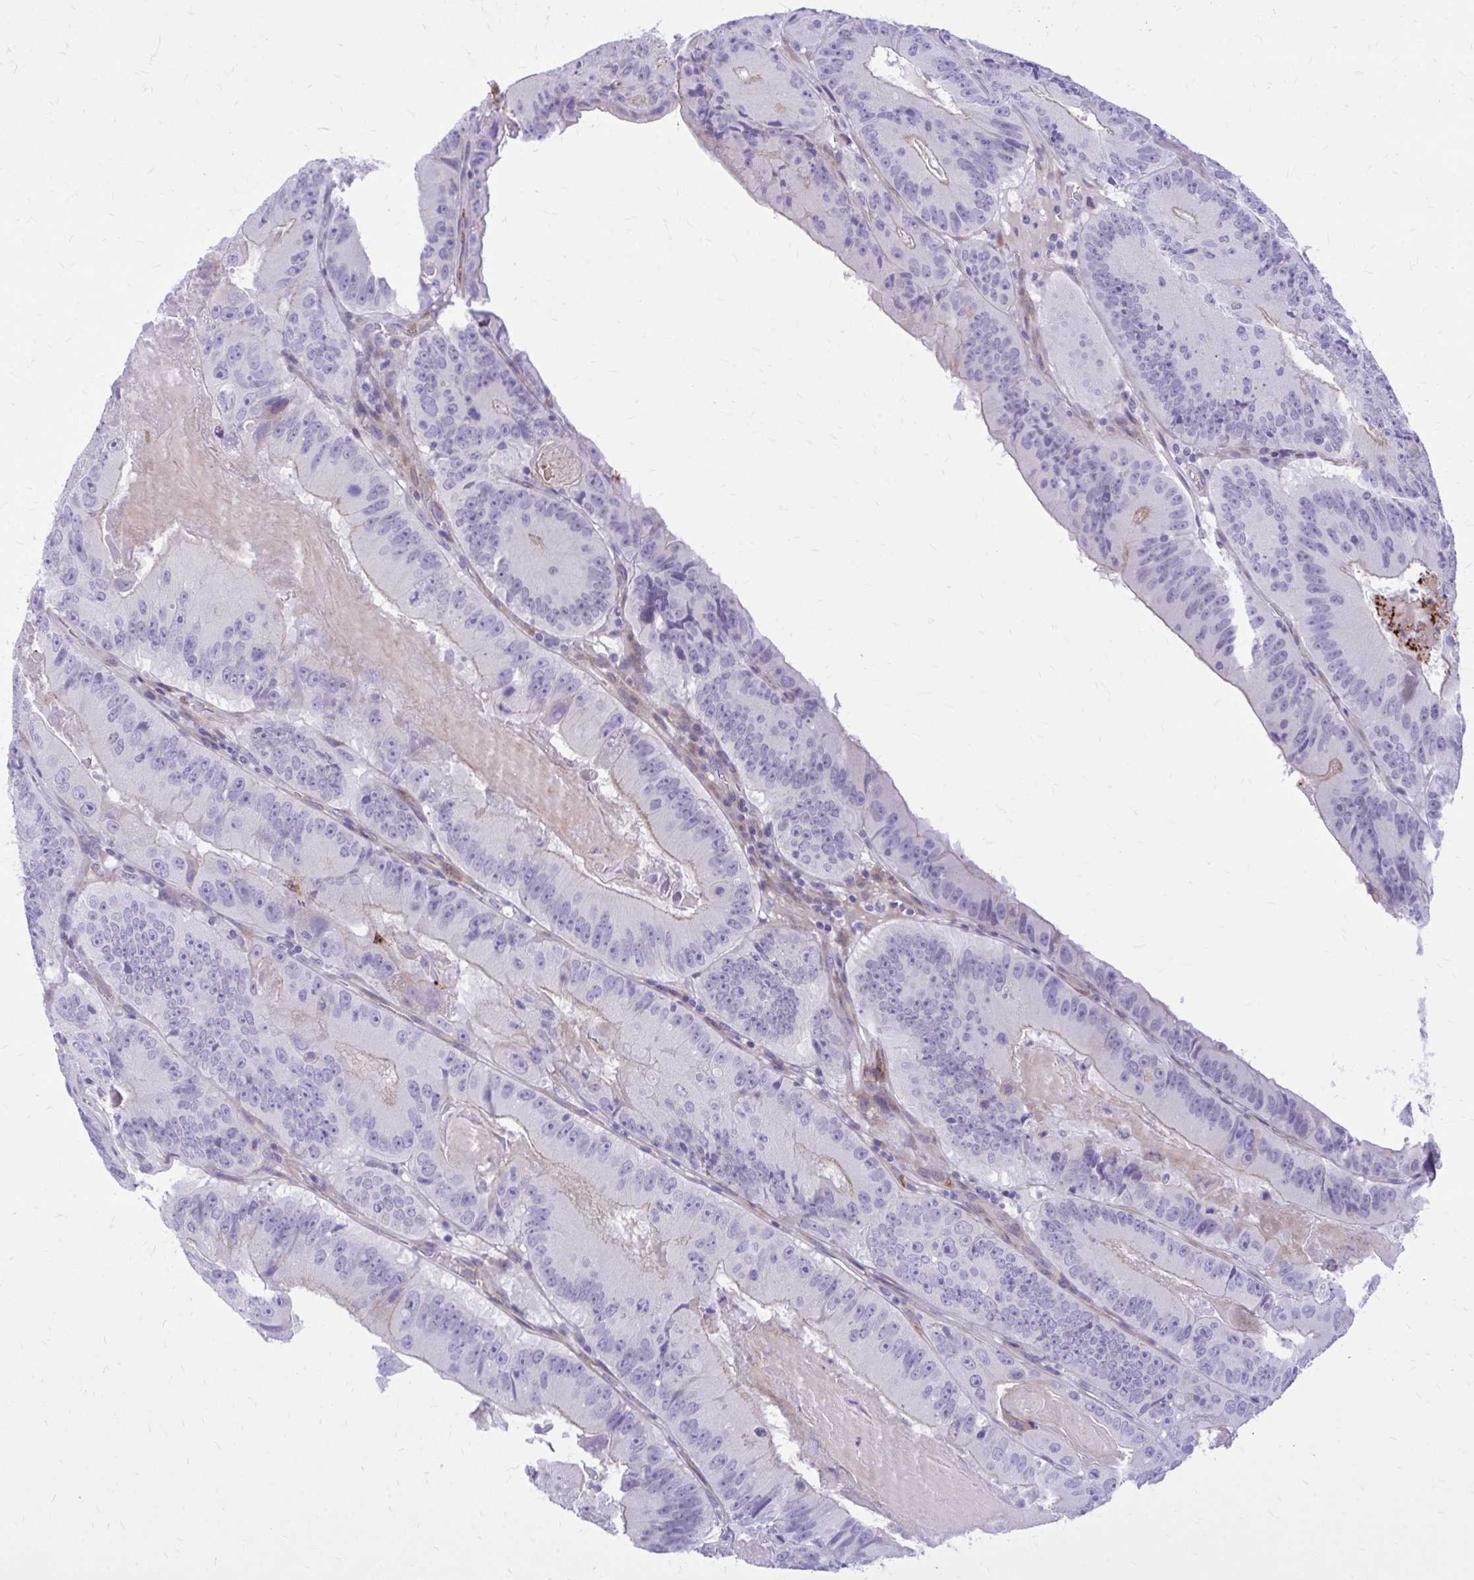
{"staining": {"intensity": "negative", "quantity": "none", "location": "none"}, "tissue": "colorectal cancer", "cell_type": "Tumor cells", "image_type": "cancer", "snomed": [{"axis": "morphology", "description": "Adenocarcinoma, NOS"}, {"axis": "topography", "description": "Colon"}], "caption": "Colorectal adenocarcinoma was stained to show a protein in brown. There is no significant positivity in tumor cells.", "gene": "ADAMTSL1", "patient": {"sex": "female", "age": 86}}